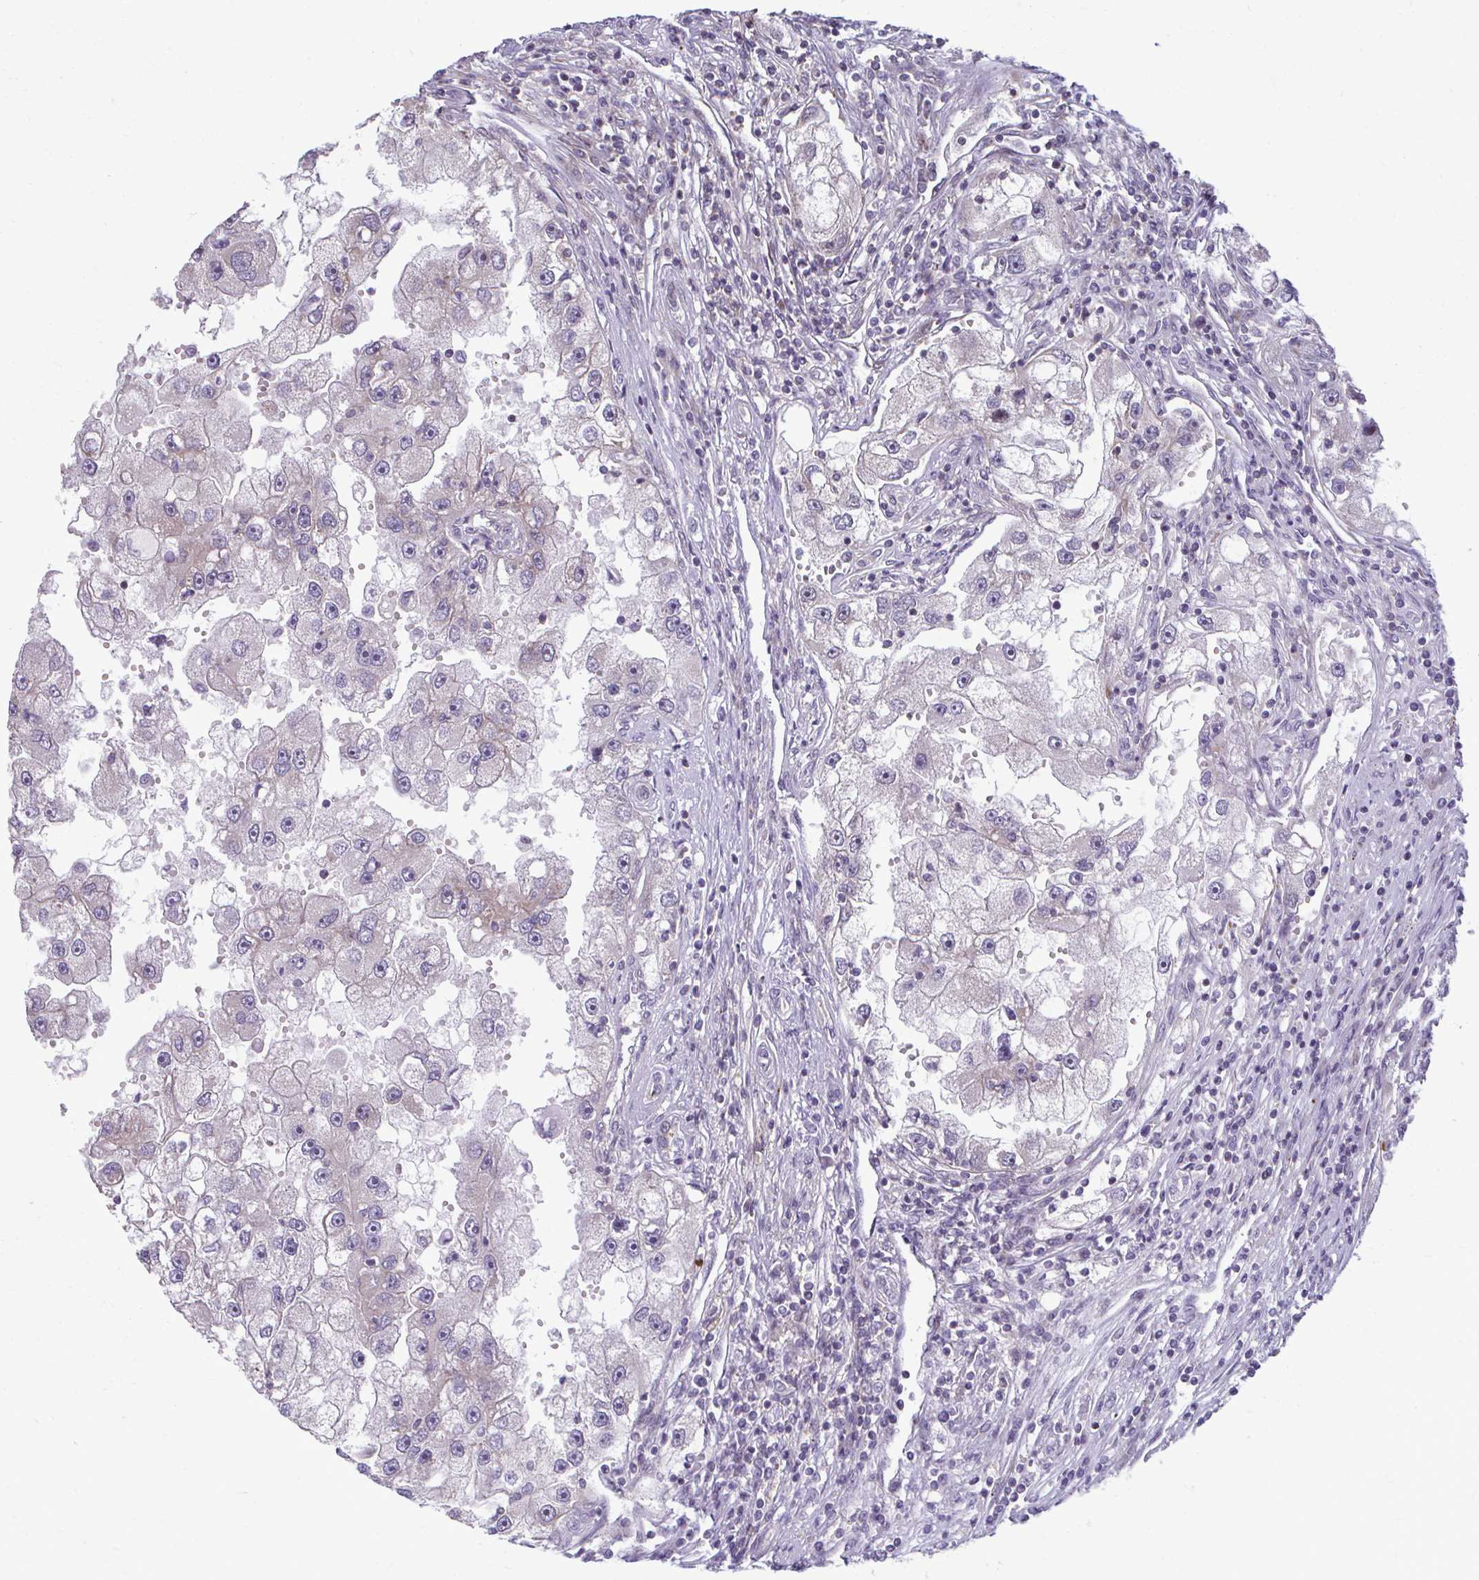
{"staining": {"intensity": "negative", "quantity": "none", "location": "none"}, "tissue": "renal cancer", "cell_type": "Tumor cells", "image_type": "cancer", "snomed": [{"axis": "morphology", "description": "Adenocarcinoma, NOS"}, {"axis": "topography", "description": "Kidney"}], "caption": "There is no significant expression in tumor cells of renal cancer.", "gene": "MAF1", "patient": {"sex": "male", "age": 63}}